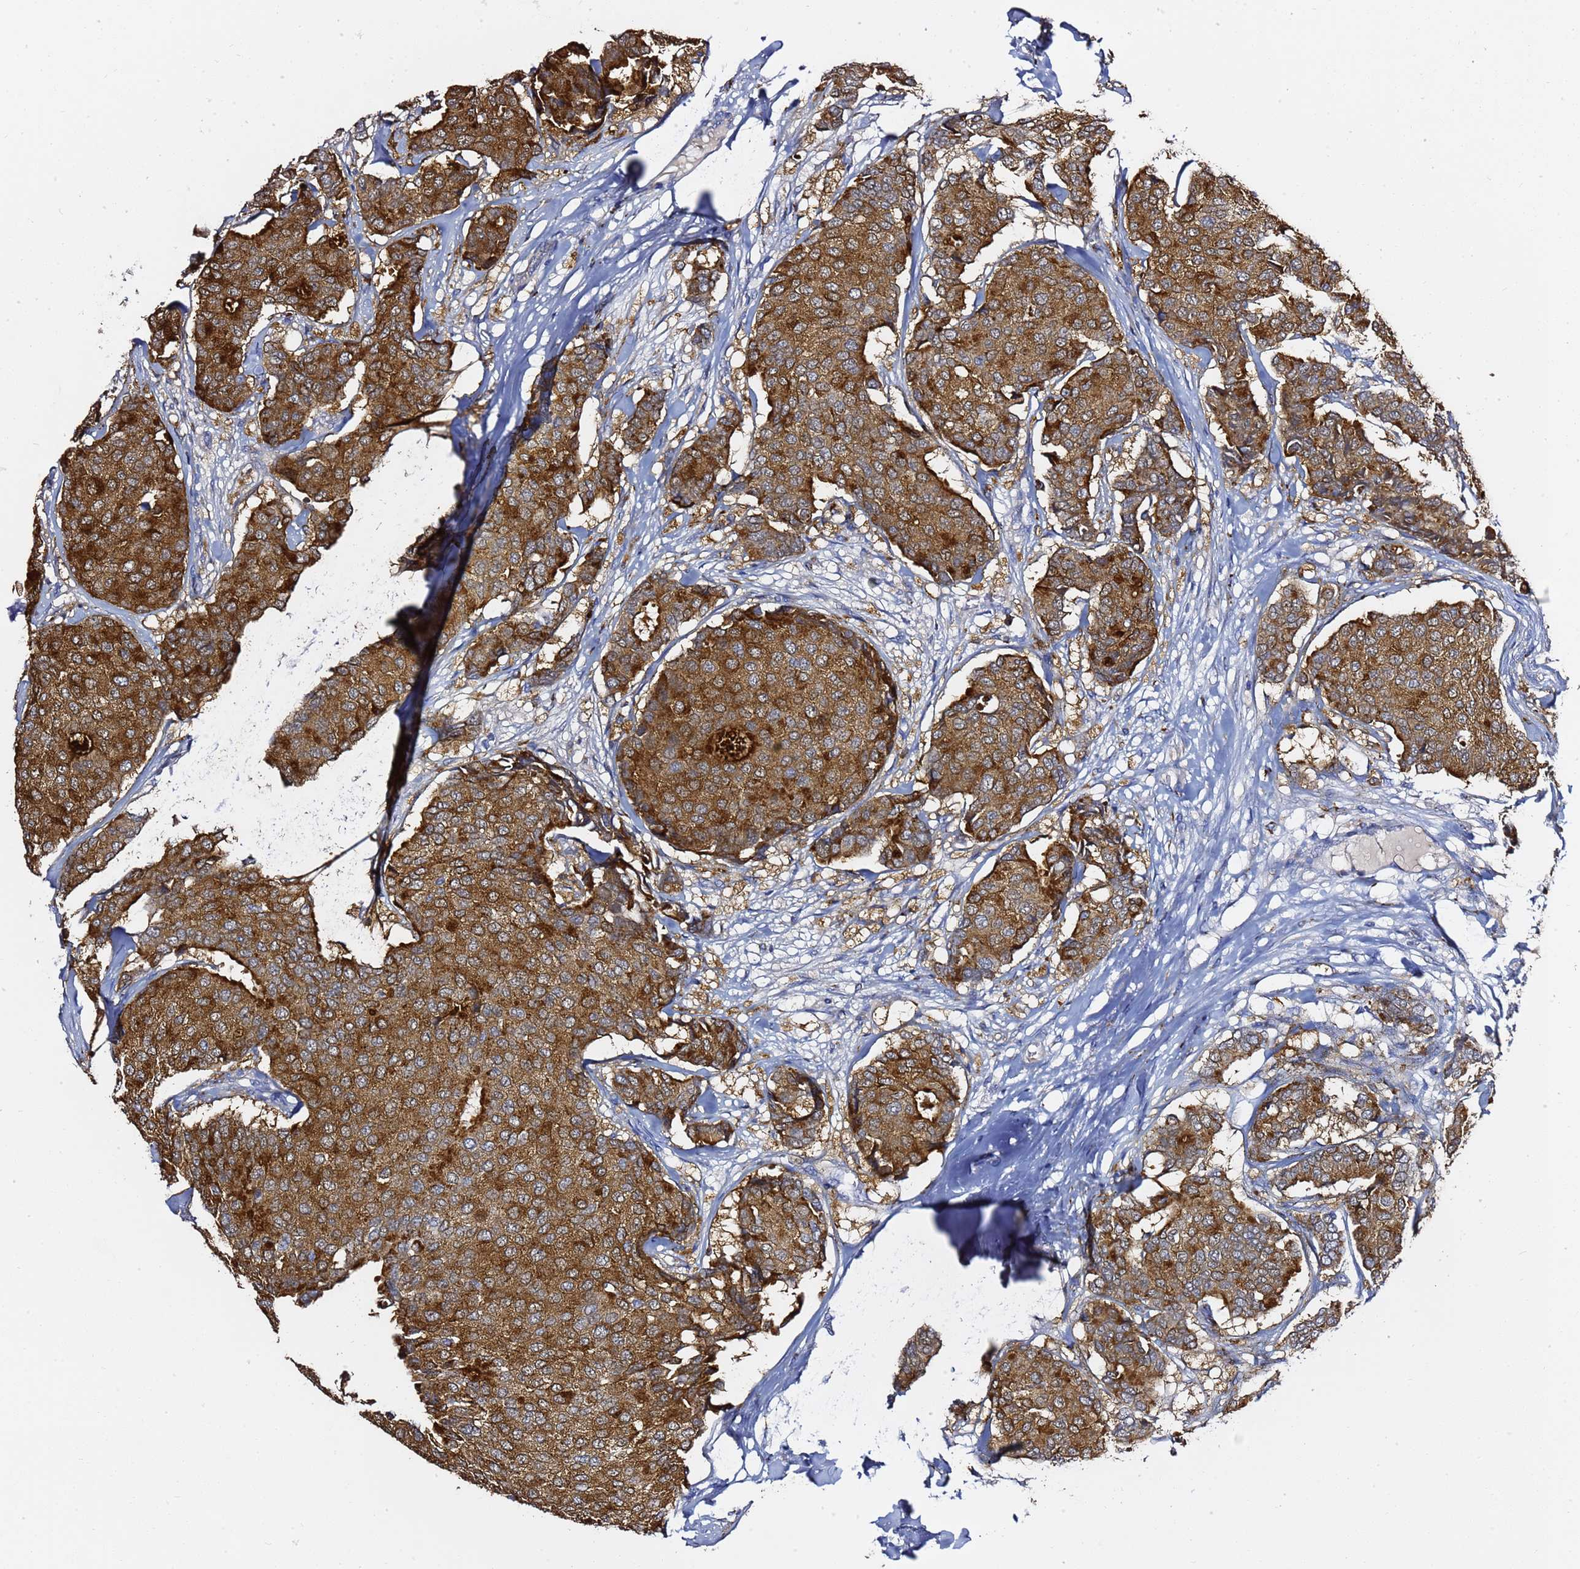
{"staining": {"intensity": "strong", "quantity": ">75%", "location": "cytoplasmic/membranous"}, "tissue": "breast cancer", "cell_type": "Tumor cells", "image_type": "cancer", "snomed": [{"axis": "morphology", "description": "Duct carcinoma"}, {"axis": "topography", "description": "Breast"}], "caption": "Tumor cells exhibit strong cytoplasmic/membranous expression in approximately >75% of cells in breast cancer.", "gene": "NAT2", "patient": {"sex": "female", "age": 75}}